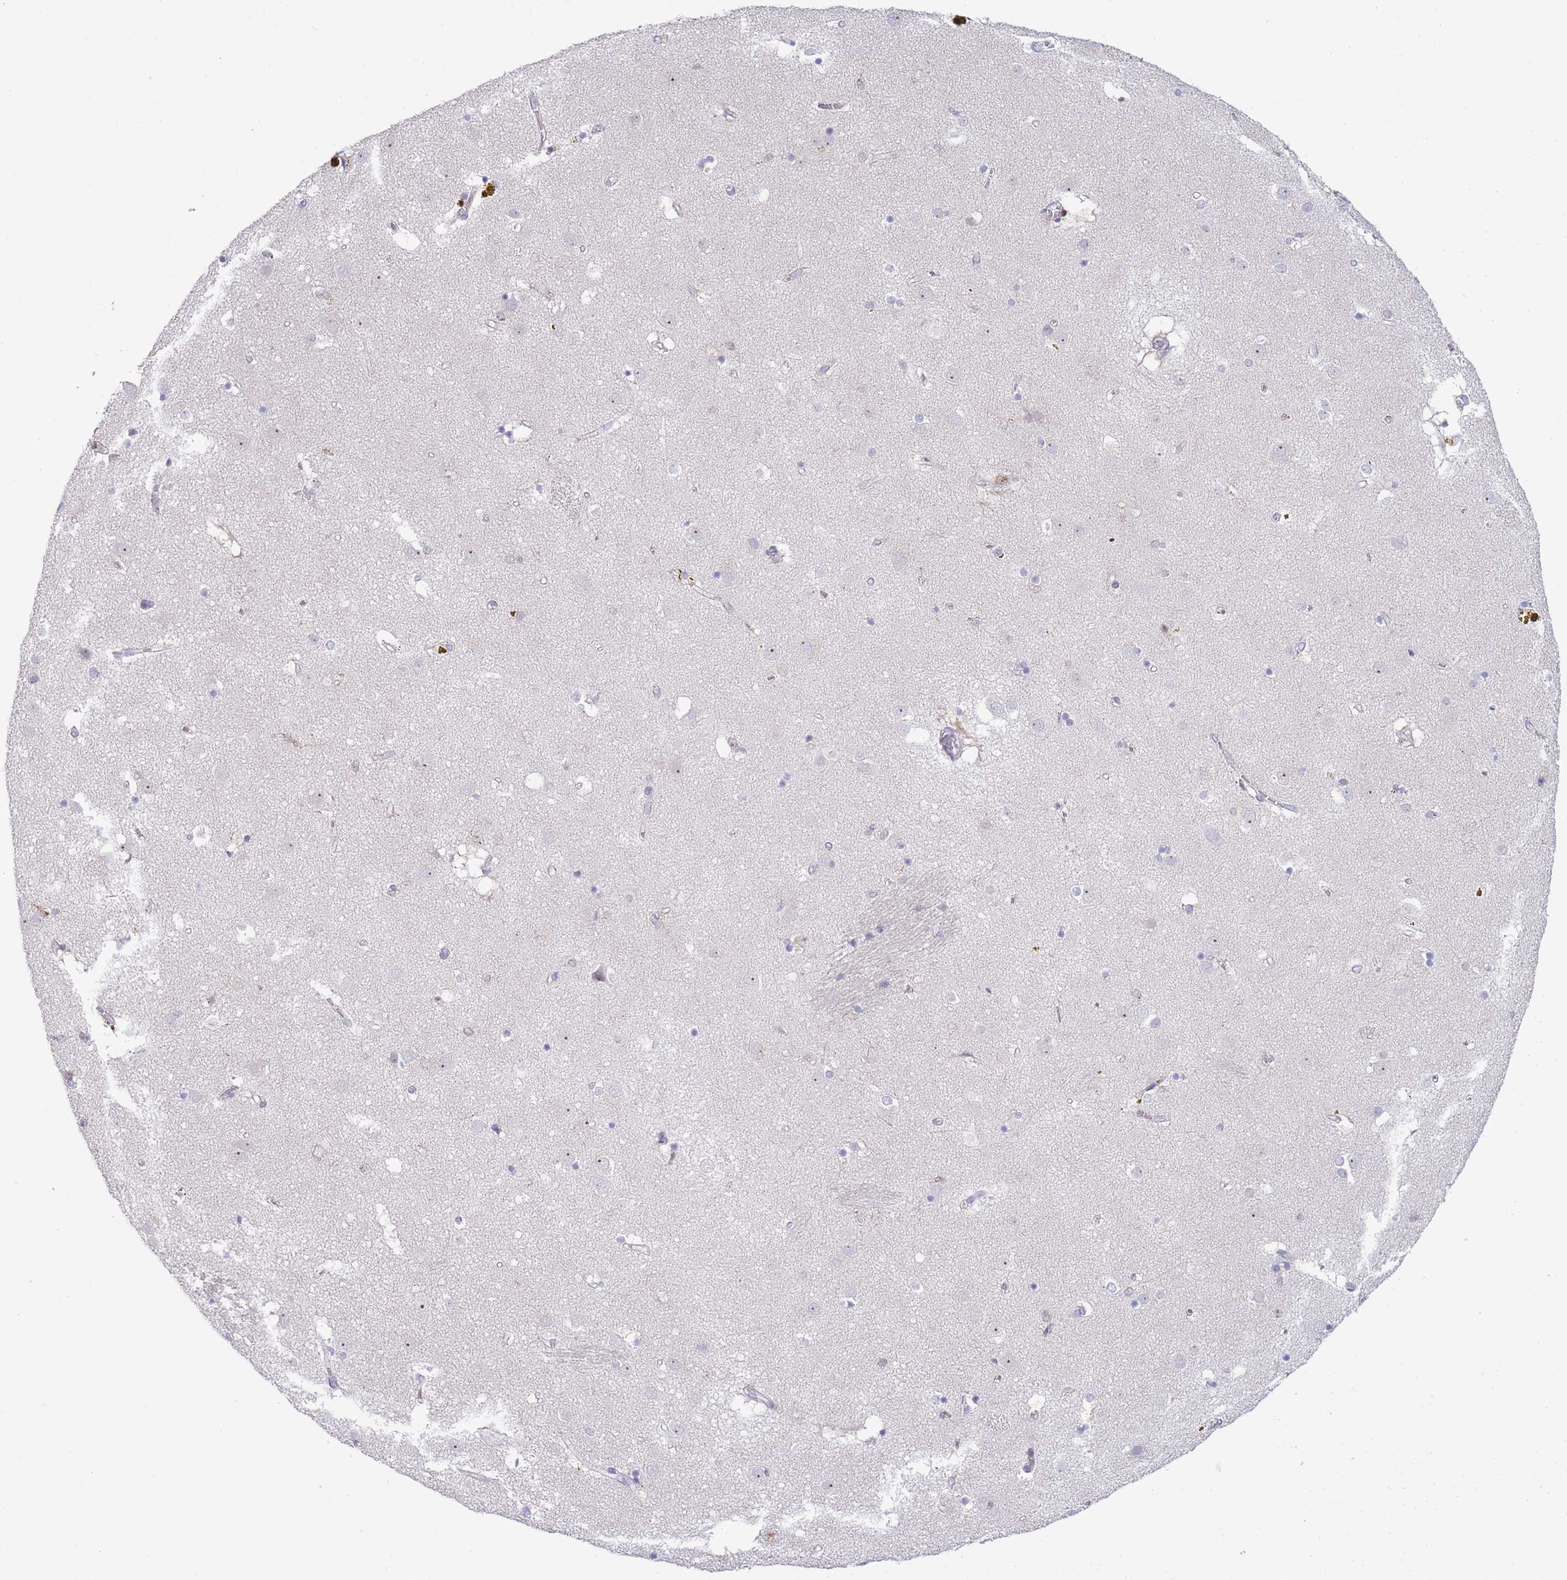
{"staining": {"intensity": "negative", "quantity": "none", "location": "none"}, "tissue": "caudate", "cell_type": "Glial cells", "image_type": "normal", "snomed": [{"axis": "morphology", "description": "Normal tissue, NOS"}, {"axis": "topography", "description": "Lateral ventricle wall"}], "caption": "The immunohistochemistry image has no significant staining in glial cells of caudate. The staining was performed using DAB to visualize the protein expression in brown, while the nuclei were stained in blue with hematoxylin (Magnification: 20x).", "gene": "LPXN", "patient": {"sex": "male", "age": 70}}